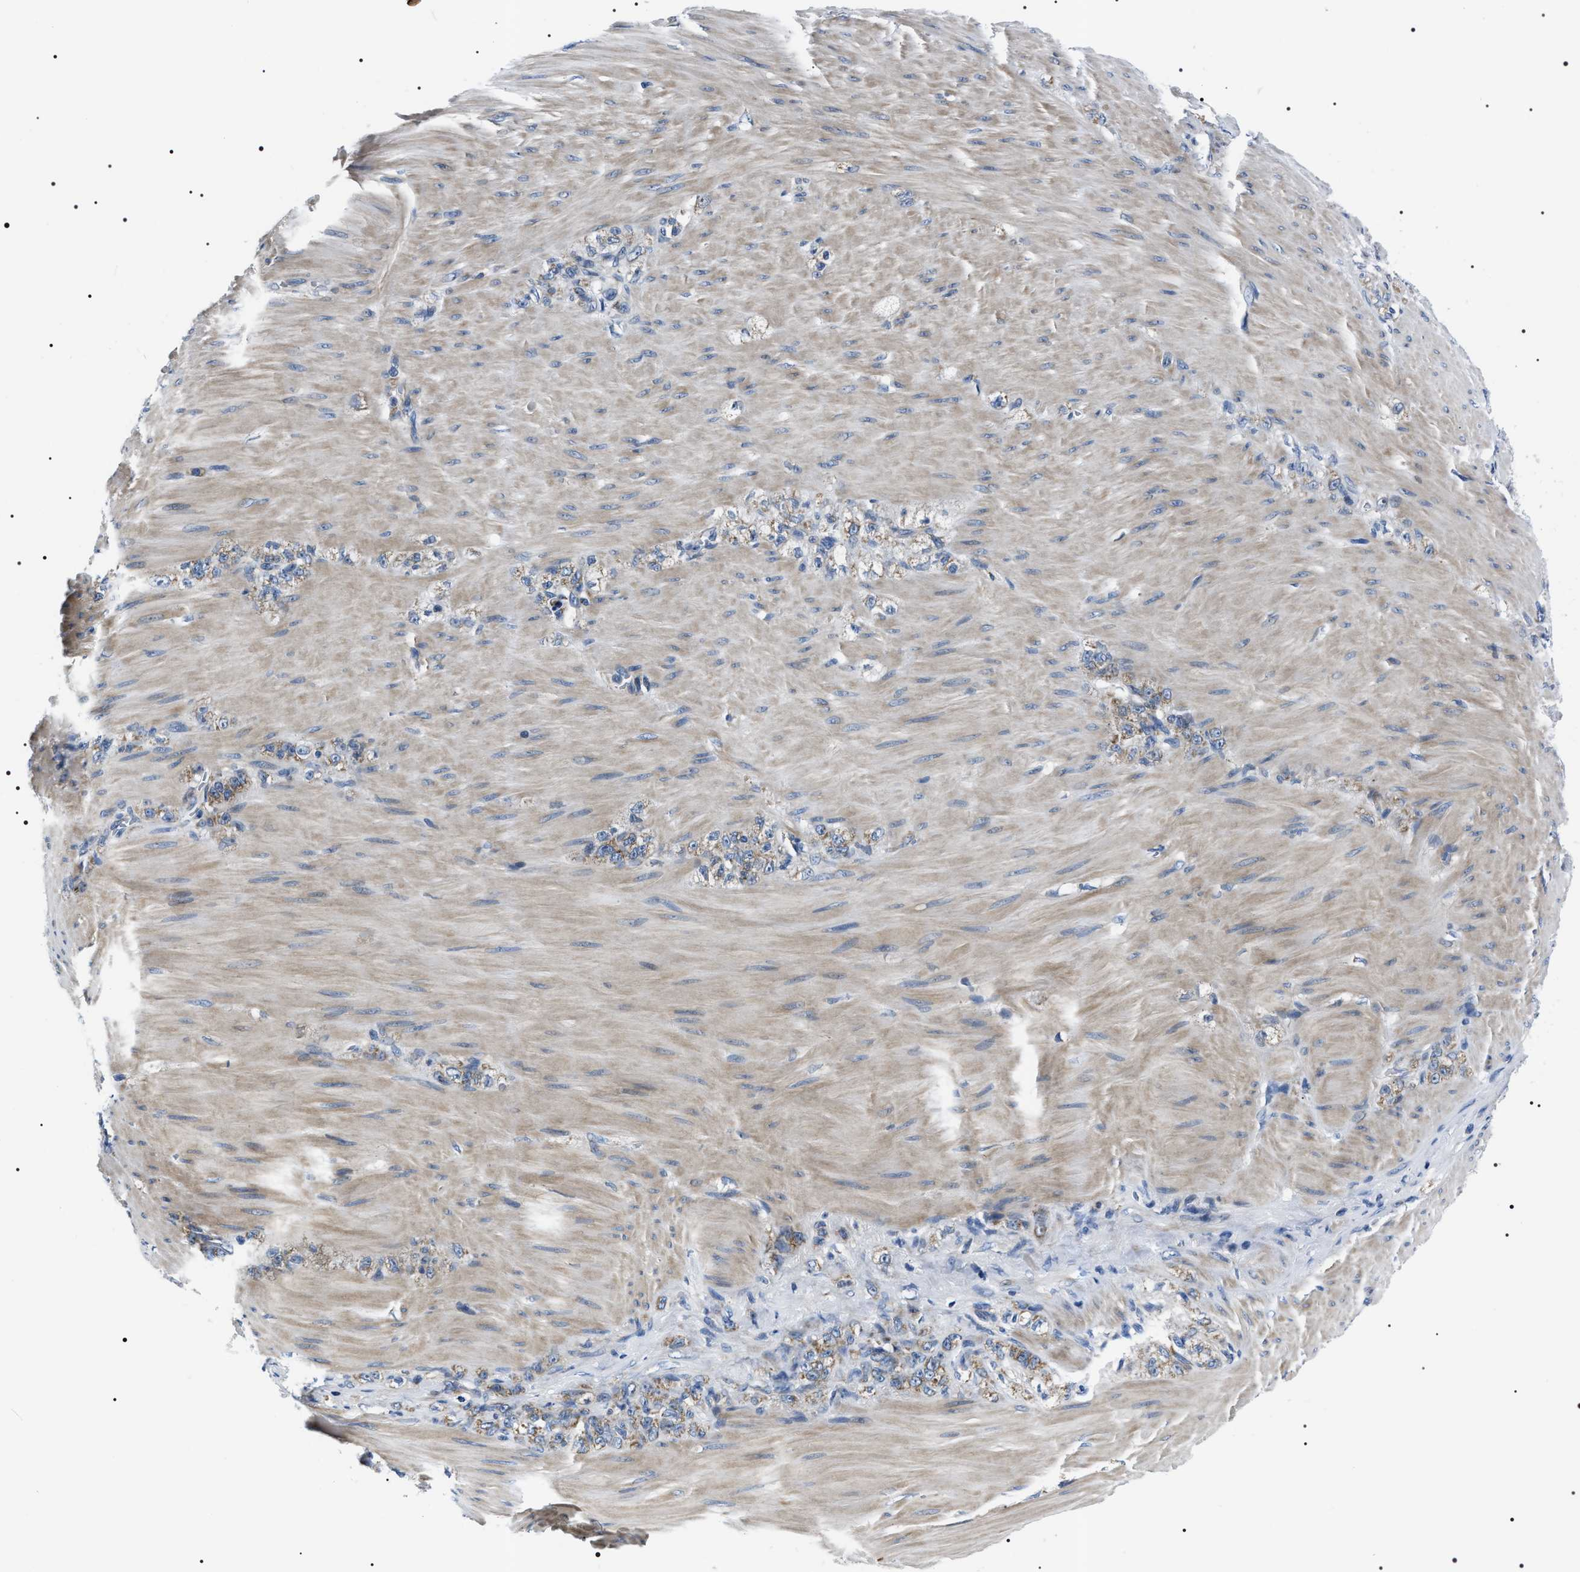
{"staining": {"intensity": "moderate", "quantity": "25%-75%", "location": "cytoplasmic/membranous"}, "tissue": "stomach cancer", "cell_type": "Tumor cells", "image_type": "cancer", "snomed": [{"axis": "morphology", "description": "Normal tissue, NOS"}, {"axis": "morphology", "description": "Adenocarcinoma, NOS"}, {"axis": "topography", "description": "Stomach"}], "caption": "Protein staining of adenocarcinoma (stomach) tissue exhibits moderate cytoplasmic/membranous staining in approximately 25%-75% of tumor cells.", "gene": "NTMT1", "patient": {"sex": "male", "age": 82}}